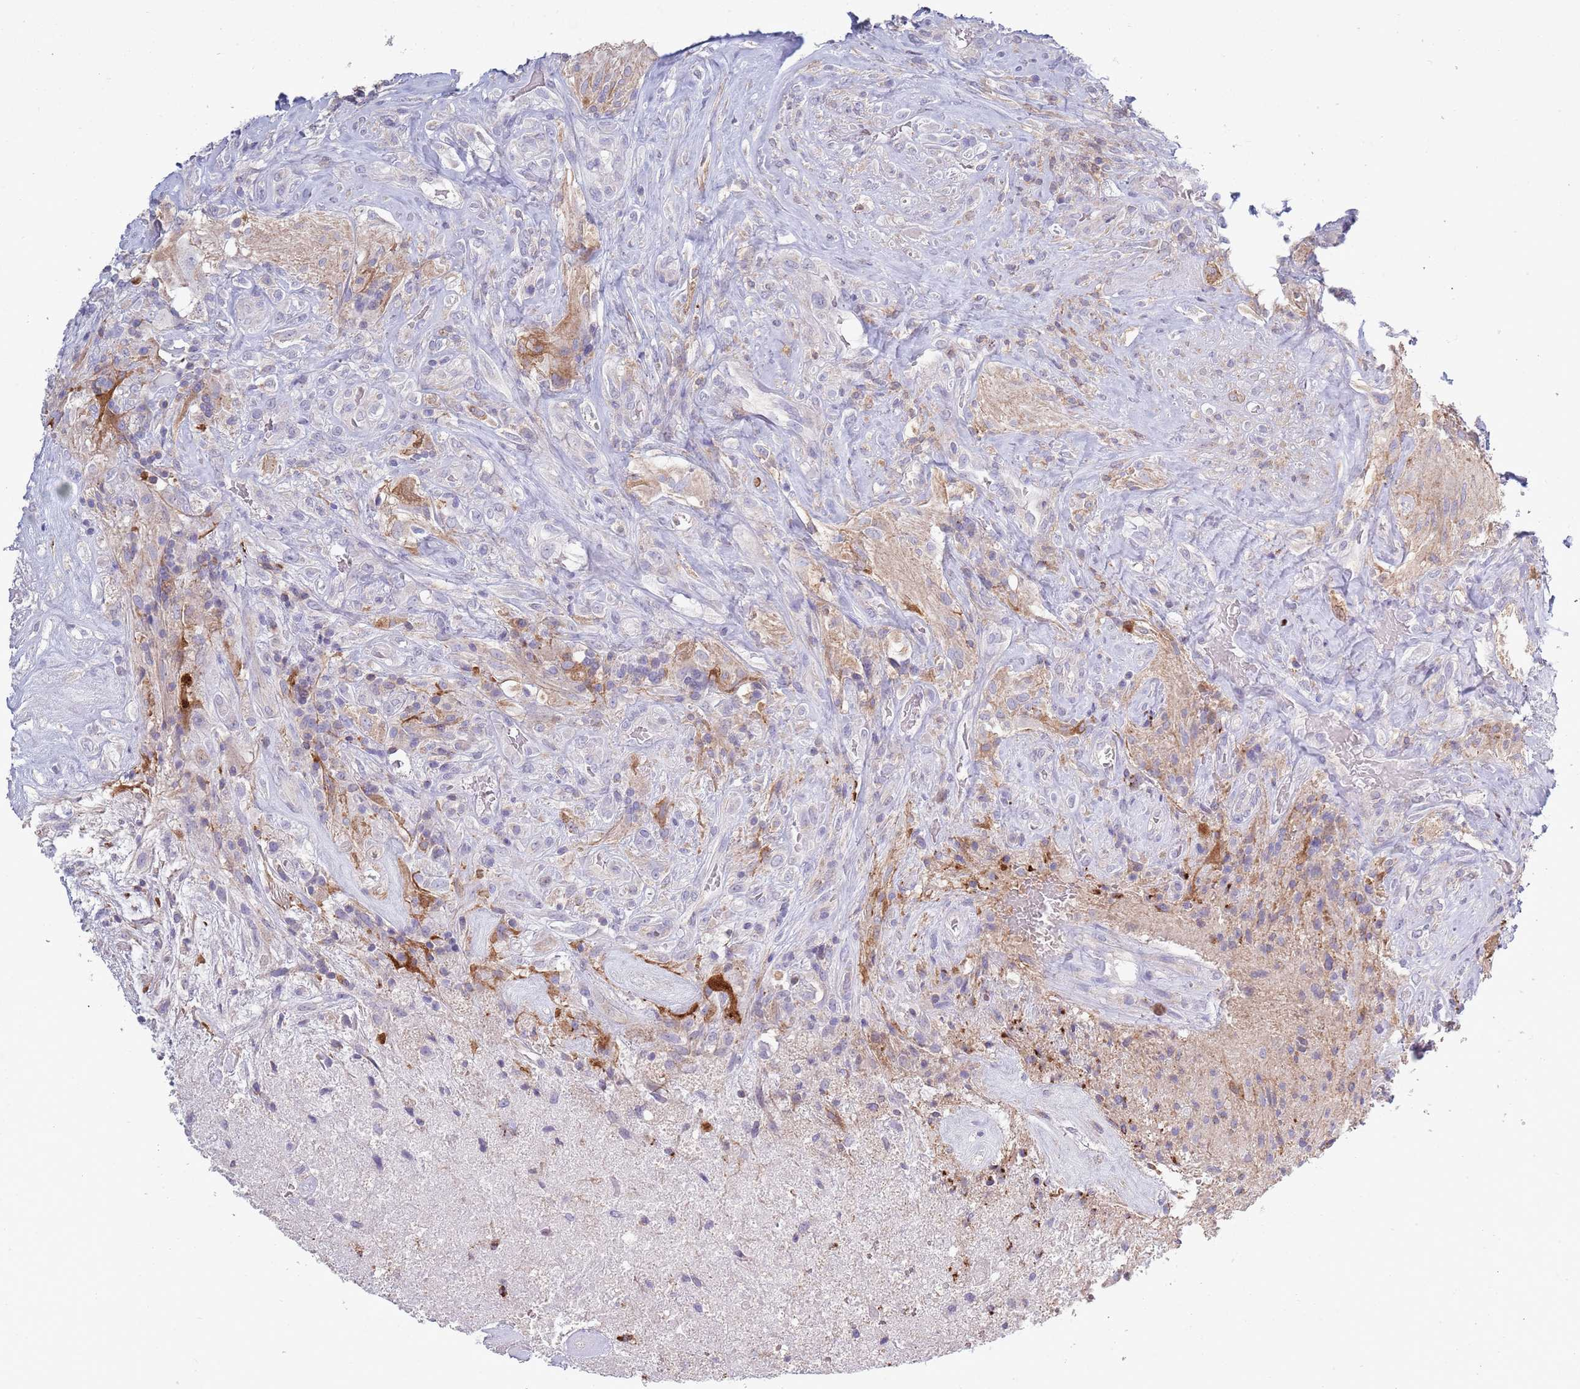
{"staining": {"intensity": "negative", "quantity": "none", "location": "none"}, "tissue": "glioma", "cell_type": "Tumor cells", "image_type": "cancer", "snomed": [{"axis": "morphology", "description": "Glioma, malignant, High grade"}, {"axis": "topography", "description": "Brain"}], "caption": "A photomicrograph of malignant glioma (high-grade) stained for a protein reveals no brown staining in tumor cells.", "gene": "ACSBG1", "patient": {"sex": "male", "age": 56}}